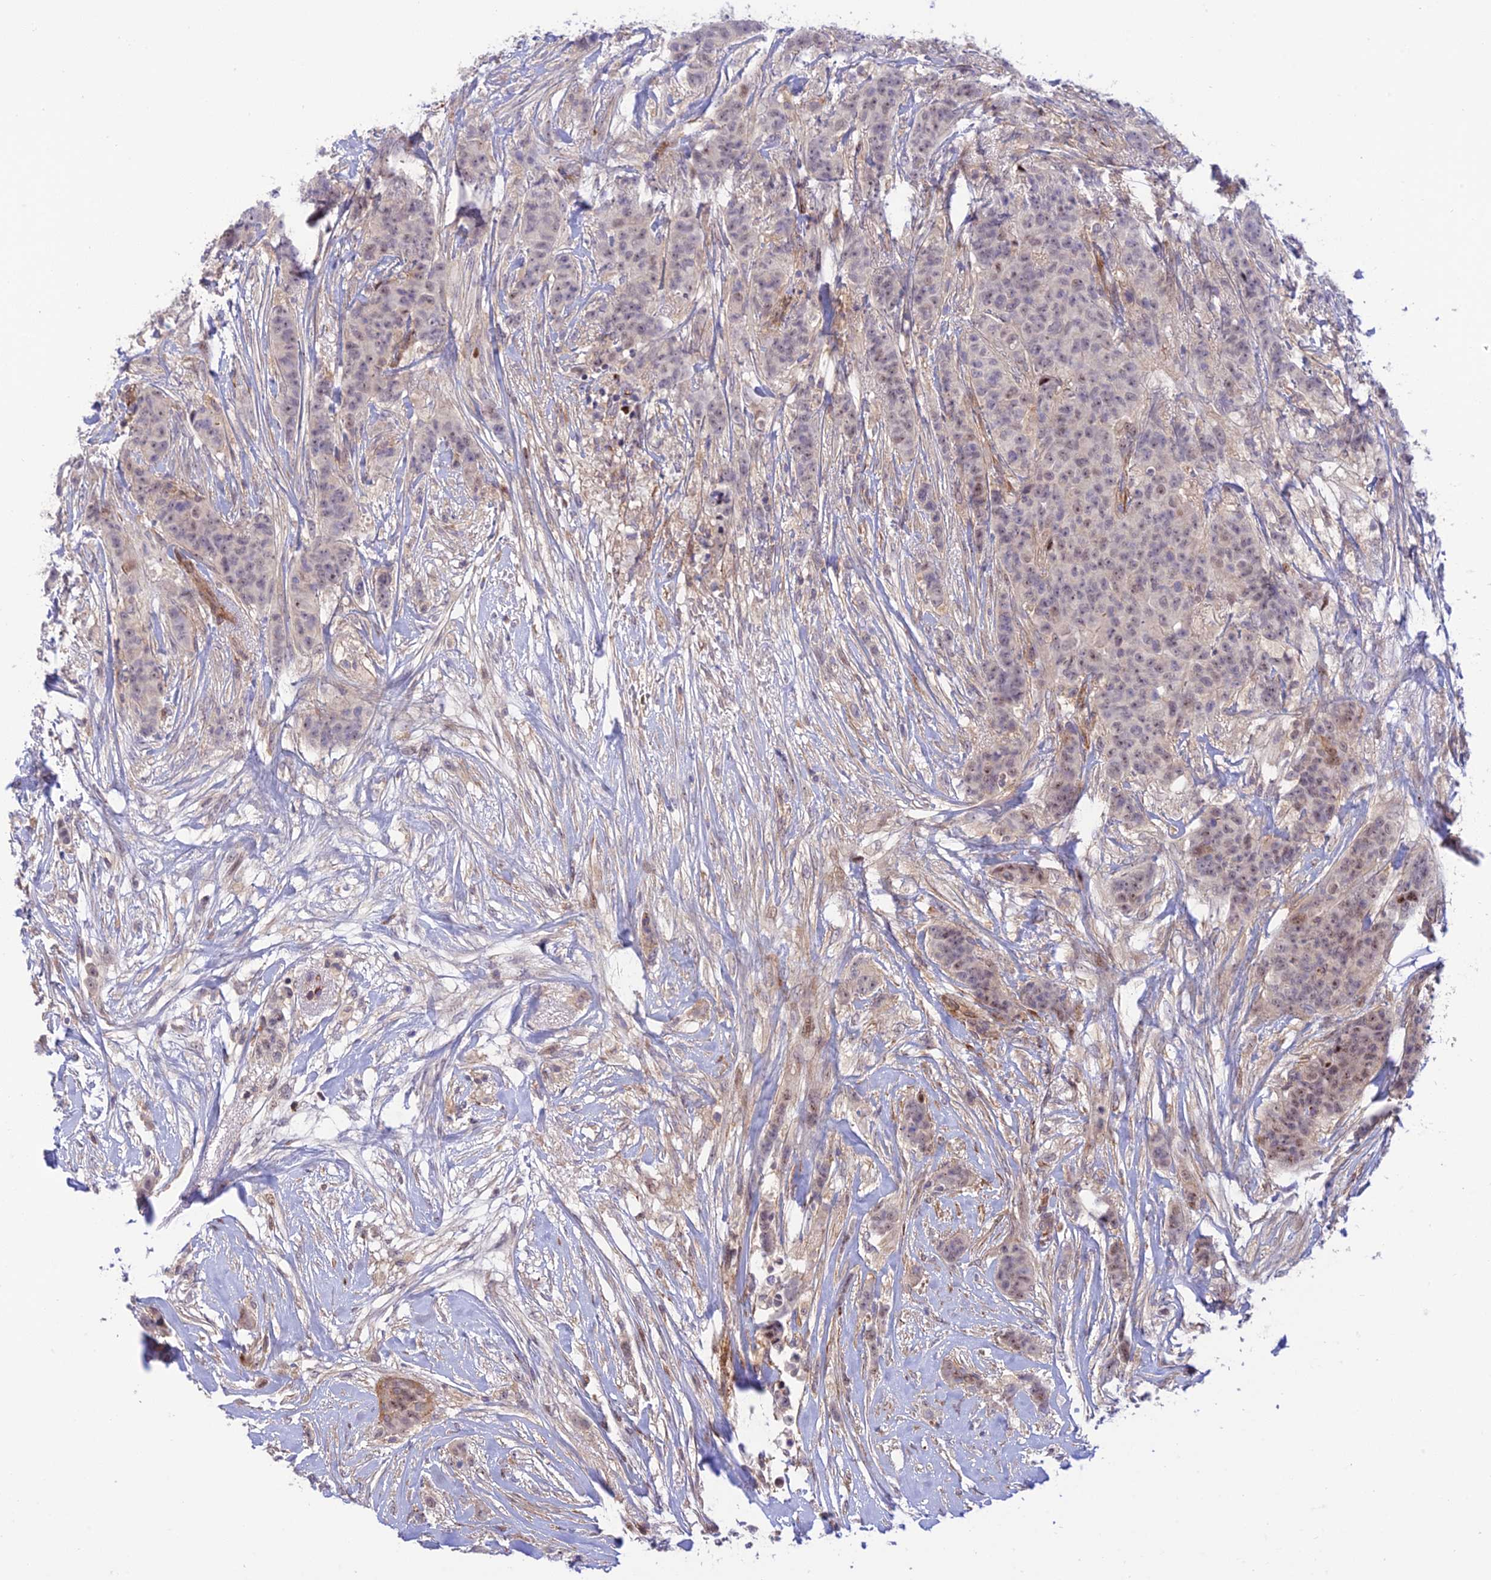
{"staining": {"intensity": "weak", "quantity": "25%-75%", "location": "nuclear"}, "tissue": "breast cancer", "cell_type": "Tumor cells", "image_type": "cancer", "snomed": [{"axis": "morphology", "description": "Duct carcinoma"}, {"axis": "topography", "description": "Breast"}], "caption": "Immunohistochemistry (IHC) of human breast cancer demonstrates low levels of weak nuclear expression in about 25%-75% of tumor cells.", "gene": "ZNF584", "patient": {"sex": "female", "age": 40}}